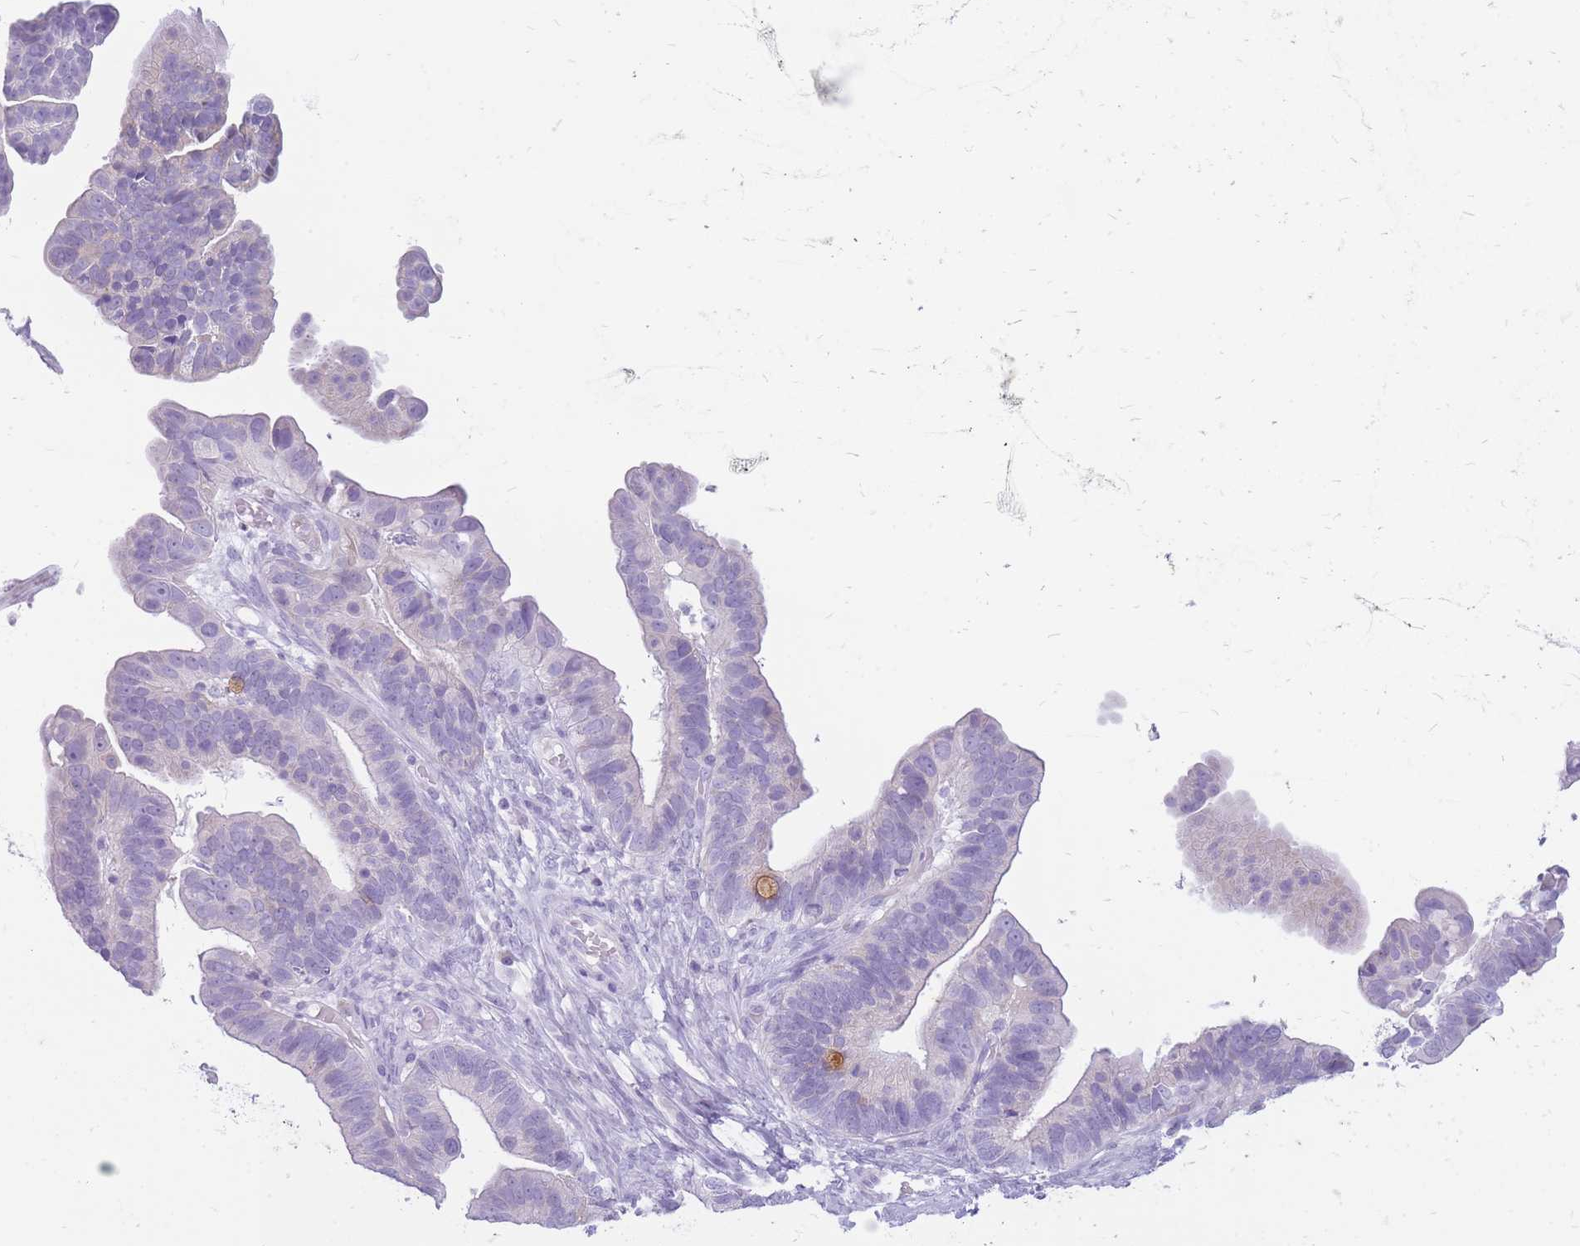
{"staining": {"intensity": "negative", "quantity": "none", "location": "none"}, "tissue": "ovarian cancer", "cell_type": "Tumor cells", "image_type": "cancer", "snomed": [{"axis": "morphology", "description": "Cystadenocarcinoma, serous, NOS"}, {"axis": "topography", "description": "Ovary"}], "caption": "Immunohistochemical staining of ovarian serous cystadenocarcinoma reveals no significant staining in tumor cells.", "gene": "CYP21A2", "patient": {"sex": "female", "age": 56}}